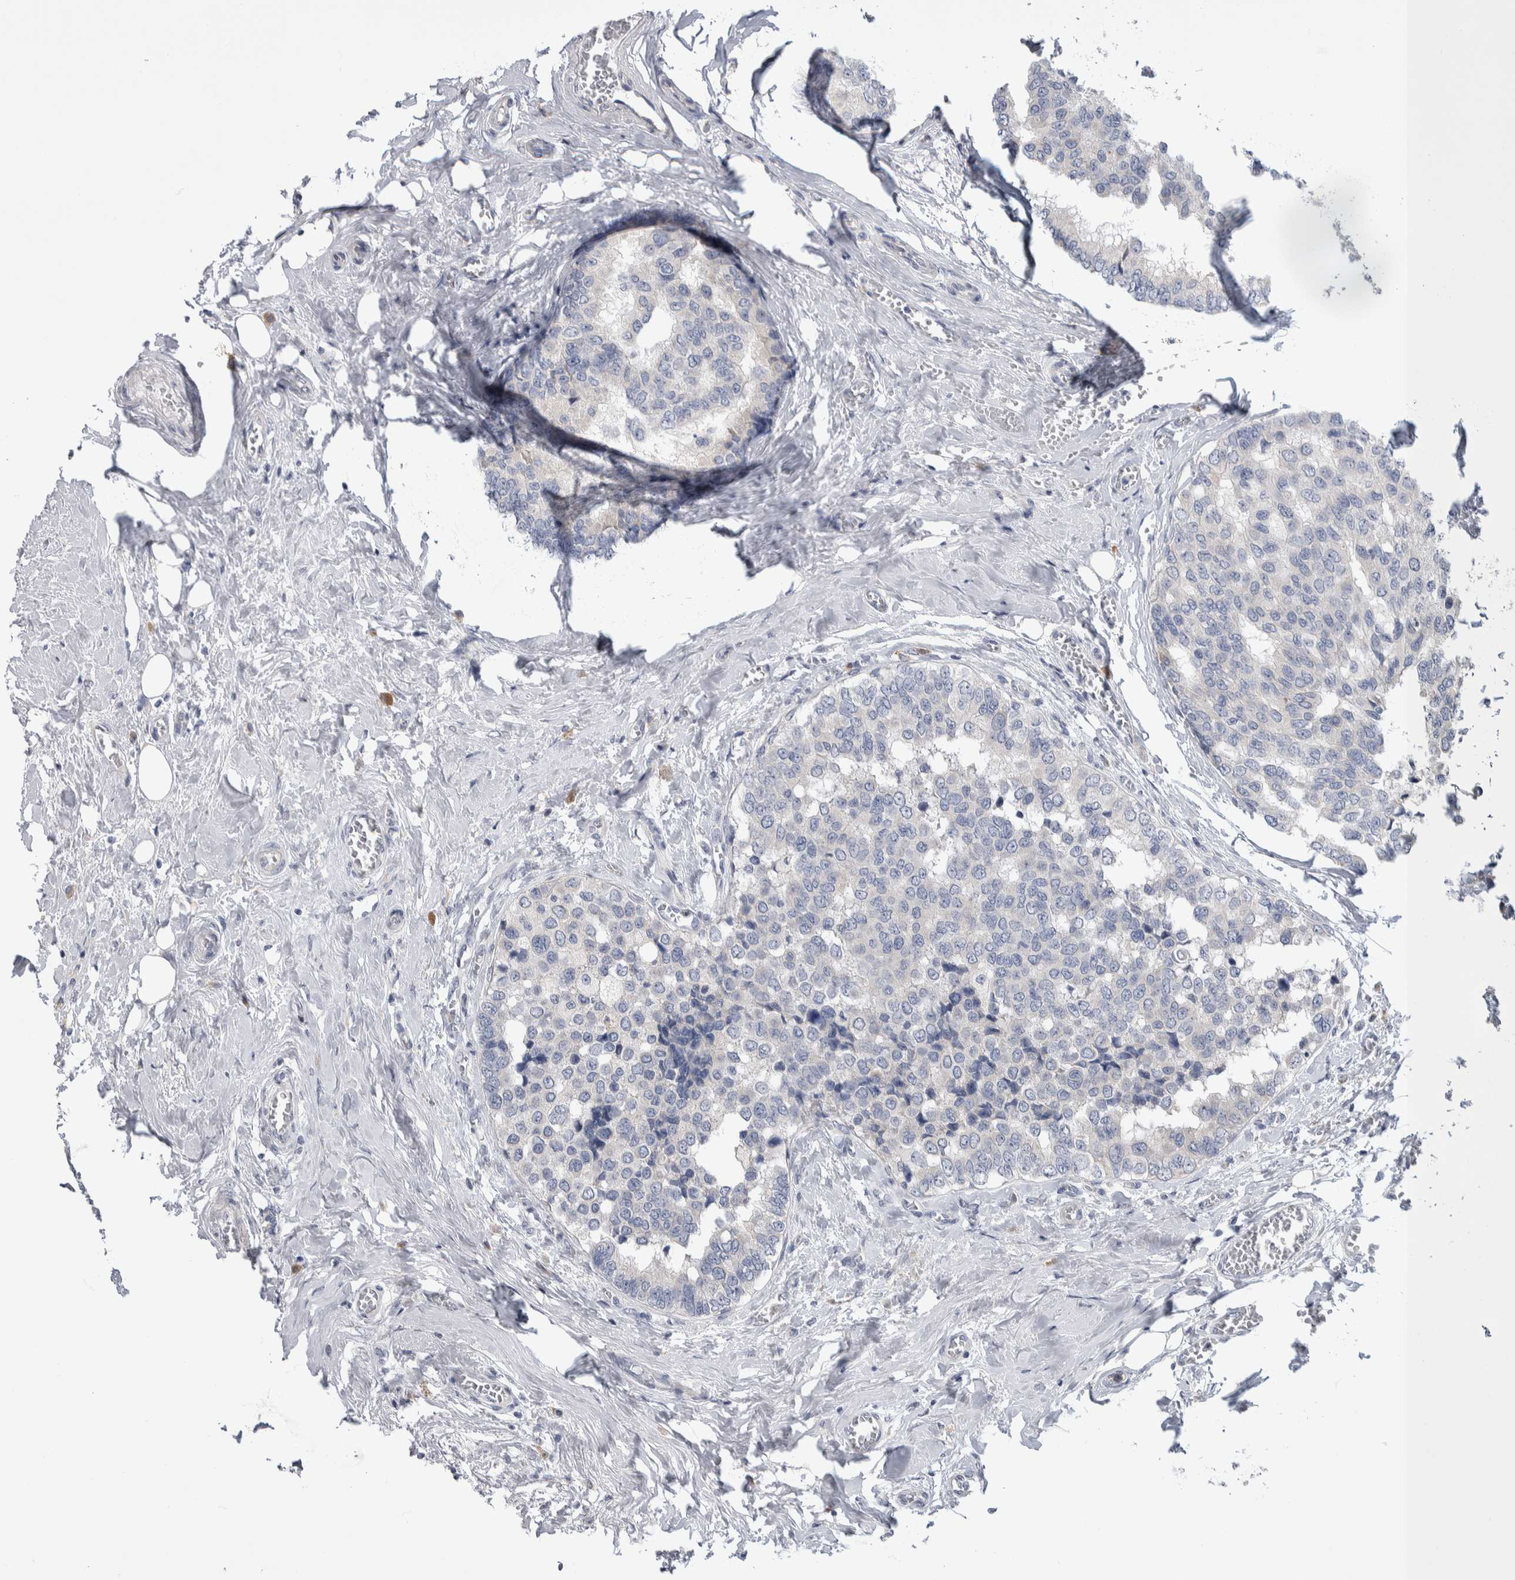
{"staining": {"intensity": "negative", "quantity": "none", "location": "none"}, "tissue": "breast cancer", "cell_type": "Tumor cells", "image_type": "cancer", "snomed": [{"axis": "morphology", "description": "Normal tissue, NOS"}, {"axis": "morphology", "description": "Duct carcinoma"}, {"axis": "topography", "description": "Breast"}], "caption": "This is an immunohistochemistry (IHC) micrograph of human breast cancer. There is no expression in tumor cells.", "gene": "IBTK", "patient": {"sex": "female", "age": 43}}